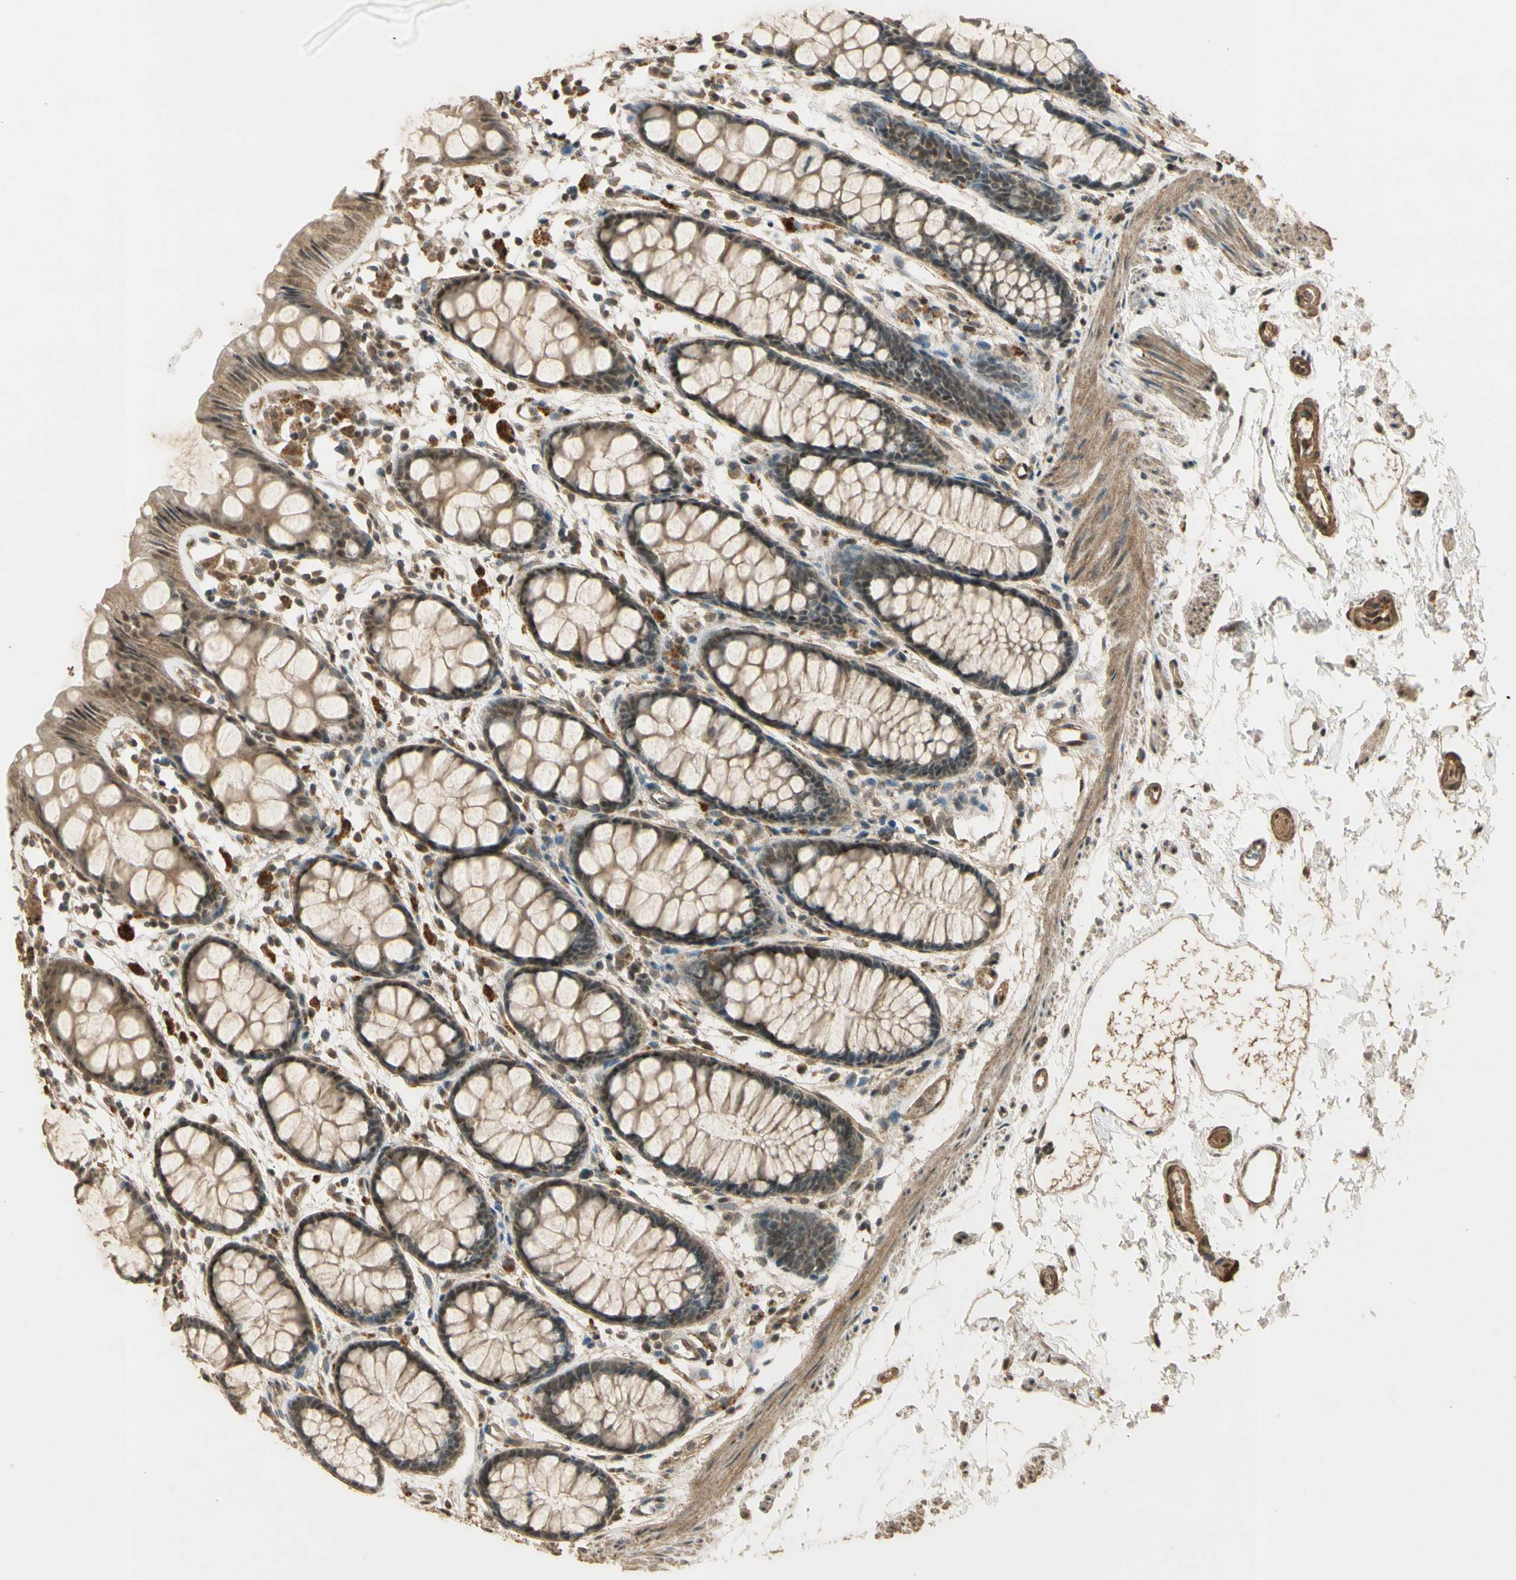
{"staining": {"intensity": "moderate", "quantity": ">75%", "location": "cytoplasmic/membranous"}, "tissue": "rectum", "cell_type": "Glandular cells", "image_type": "normal", "snomed": [{"axis": "morphology", "description": "Normal tissue, NOS"}, {"axis": "topography", "description": "Rectum"}], "caption": "Immunohistochemistry (IHC) (DAB) staining of unremarkable rectum demonstrates moderate cytoplasmic/membranous protein staining in about >75% of glandular cells. The protein of interest is stained brown, and the nuclei are stained in blue (DAB (3,3'-diaminobenzidine) IHC with brightfield microscopy, high magnification).", "gene": "GMEB2", "patient": {"sex": "female", "age": 66}}